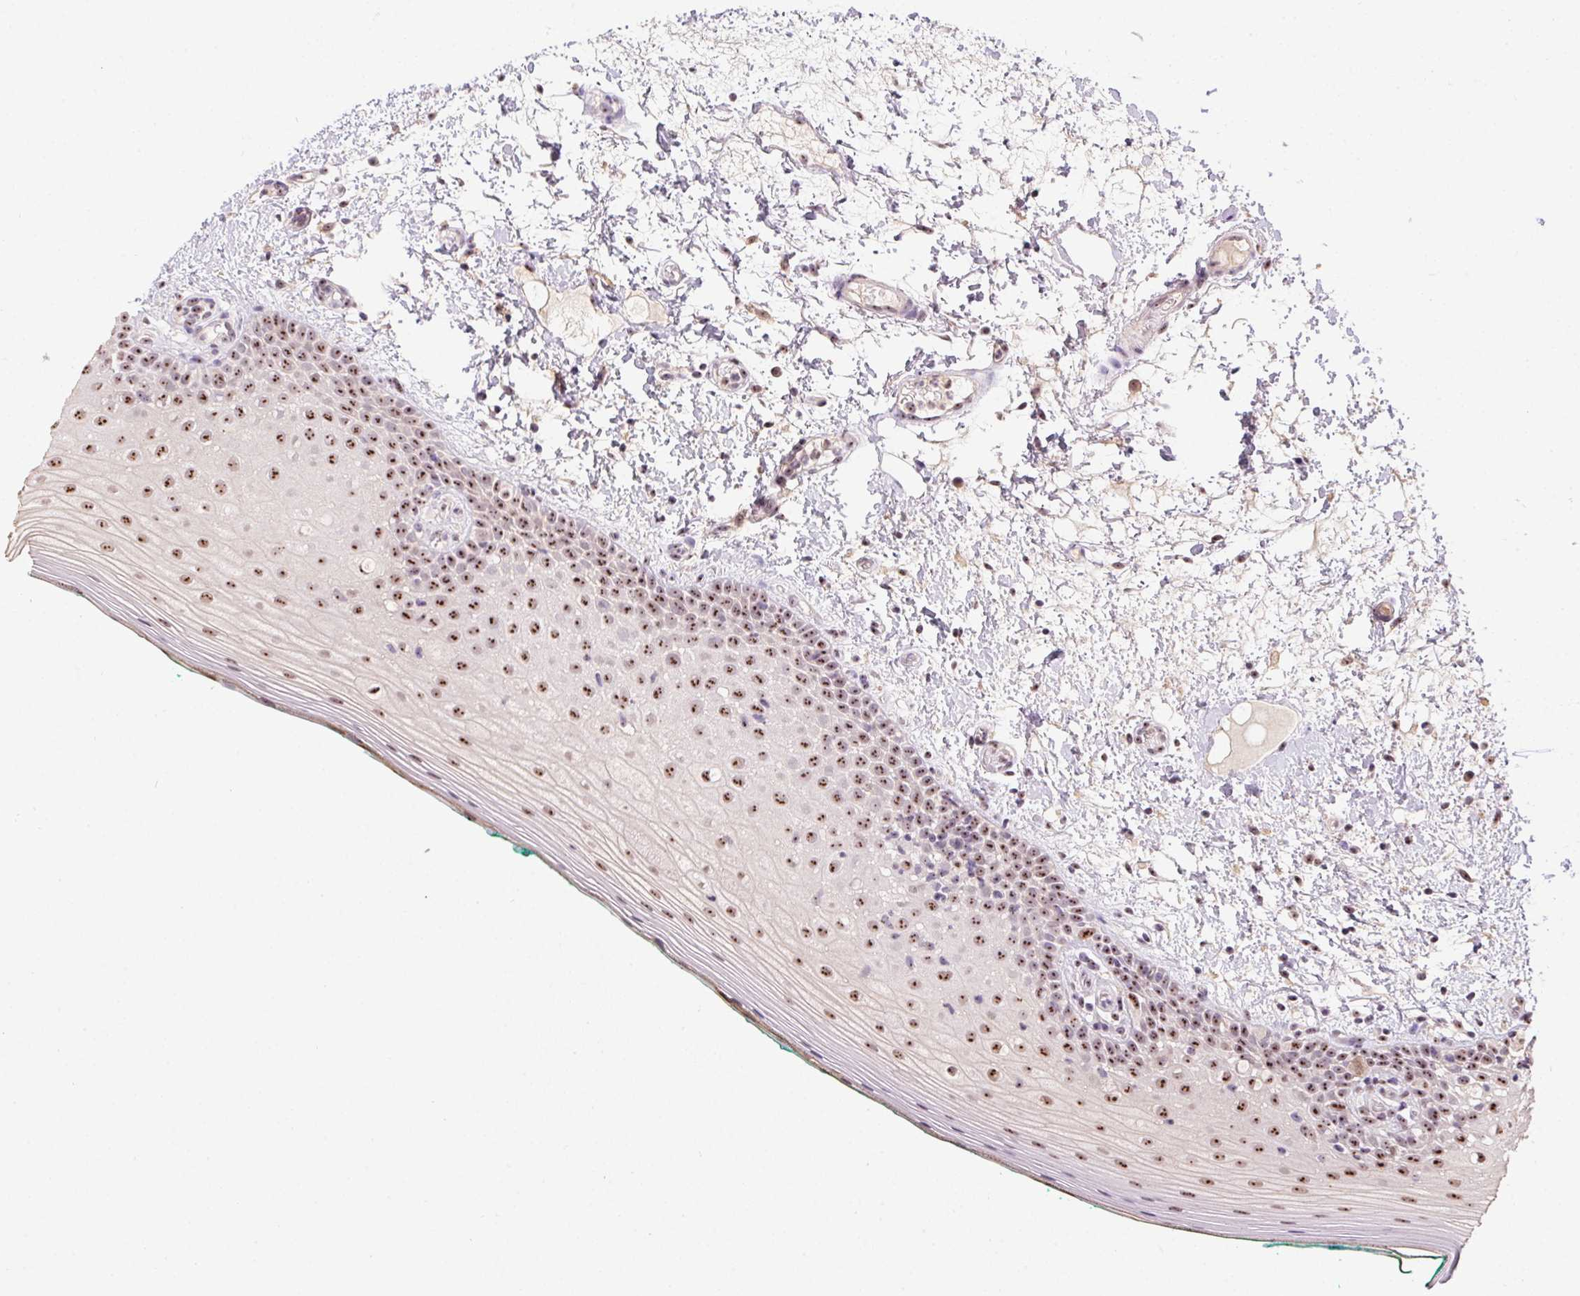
{"staining": {"intensity": "moderate", "quantity": ">75%", "location": "nuclear"}, "tissue": "oral mucosa", "cell_type": "Squamous epithelial cells", "image_type": "normal", "snomed": [{"axis": "morphology", "description": "Normal tissue, NOS"}, {"axis": "topography", "description": "Oral tissue"}], "caption": "Moderate nuclear positivity is seen in approximately >75% of squamous epithelial cells in unremarkable oral mucosa.", "gene": "BATF2", "patient": {"sex": "female", "age": 83}}